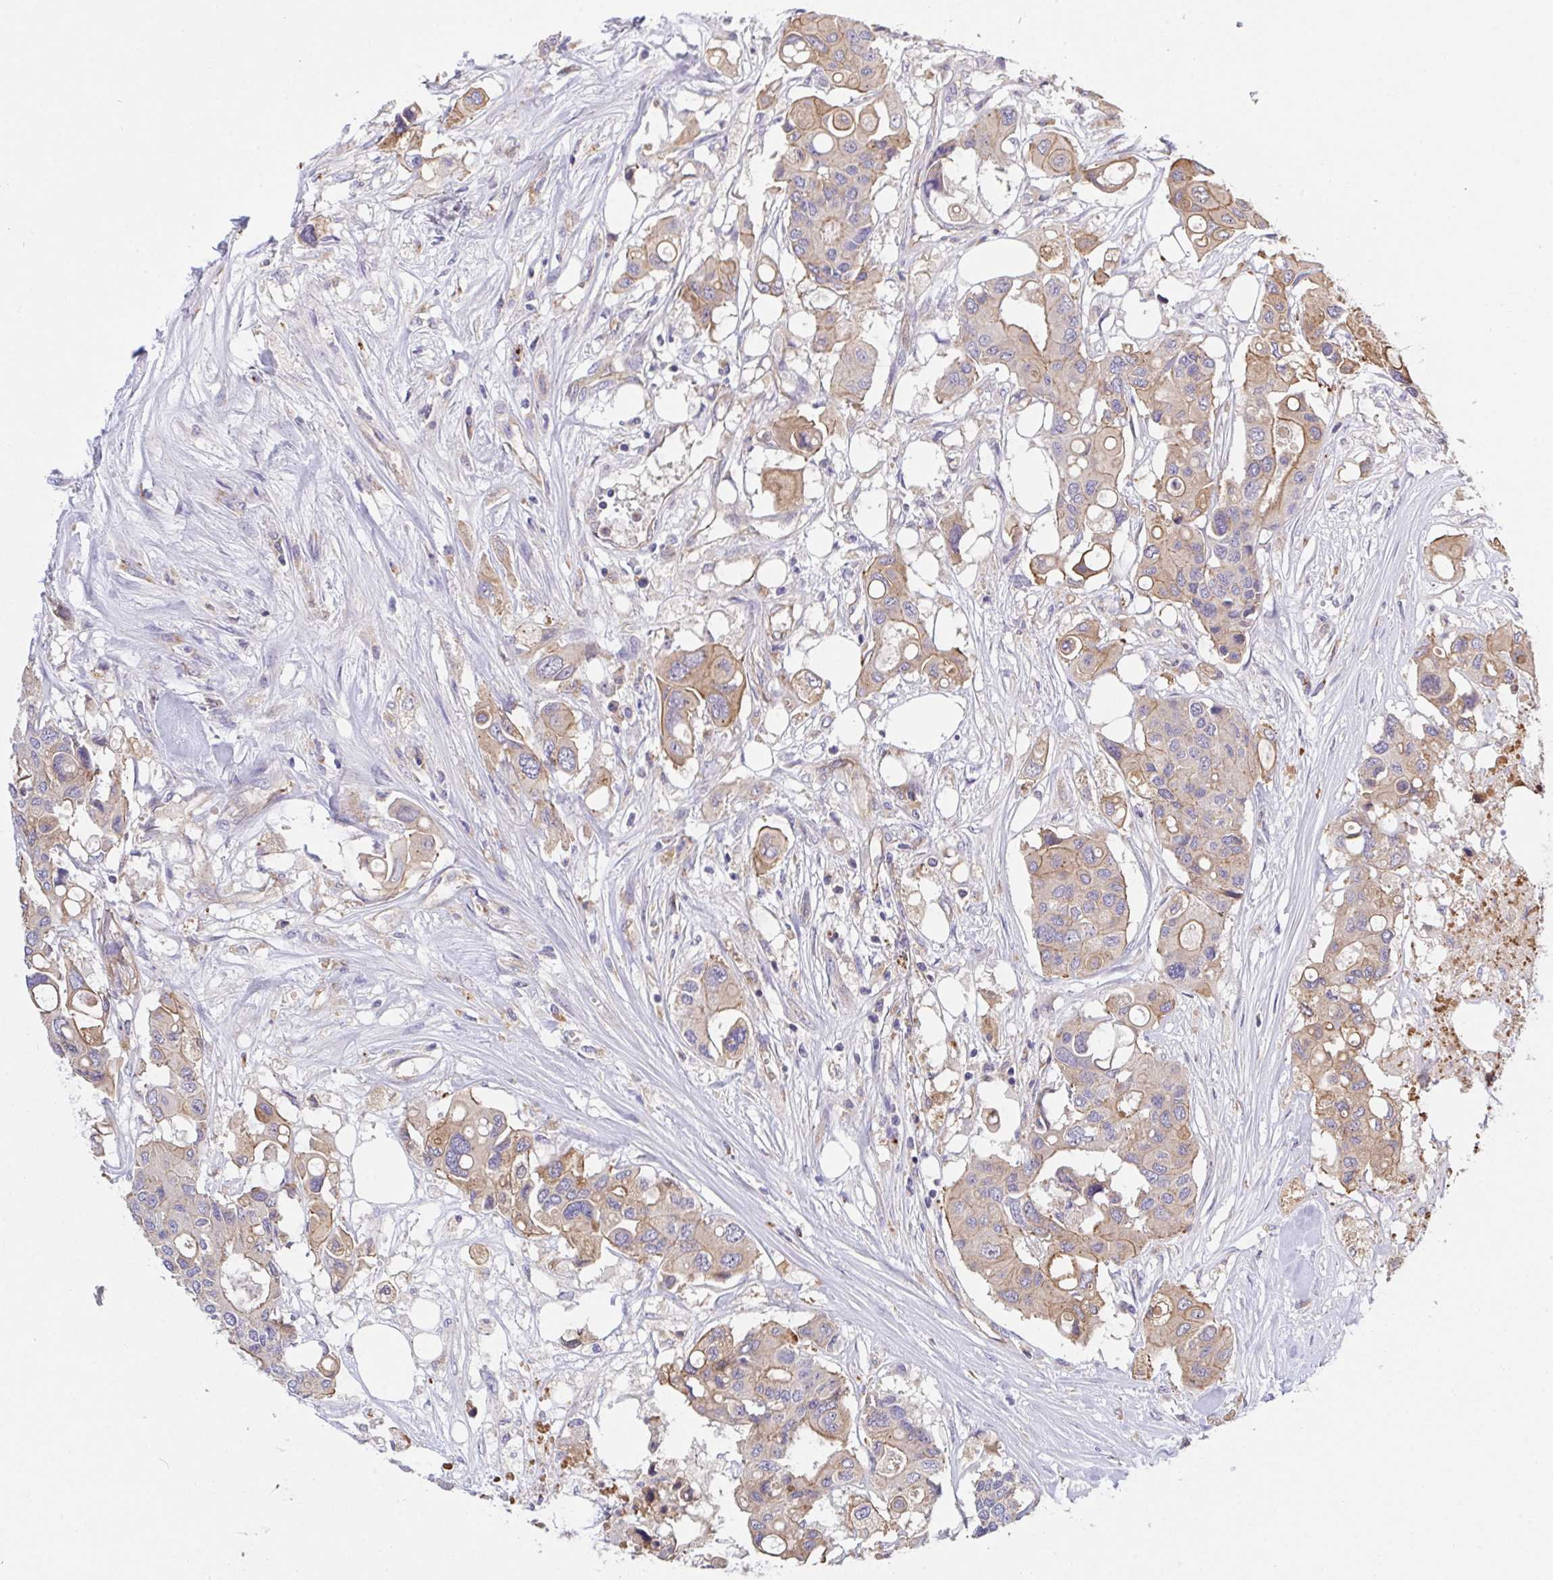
{"staining": {"intensity": "moderate", "quantity": "25%-75%", "location": "cytoplasmic/membranous"}, "tissue": "colorectal cancer", "cell_type": "Tumor cells", "image_type": "cancer", "snomed": [{"axis": "morphology", "description": "Adenocarcinoma, NOS"}, {"axis": "topography", "description": "Colon"}], "caption": "Adenocarcinoma (colorectal) stained with IHC reveals moderate cytoplasmic/membranous expression in about 25%-75% of tumor cells. The staining is performed using DAB brown chromogen to label protein expression. The nuclei are counter-stained blue using hematoxylin.", "gene": "C4orf36", "patient": {"sex": "male", "age": 77}}